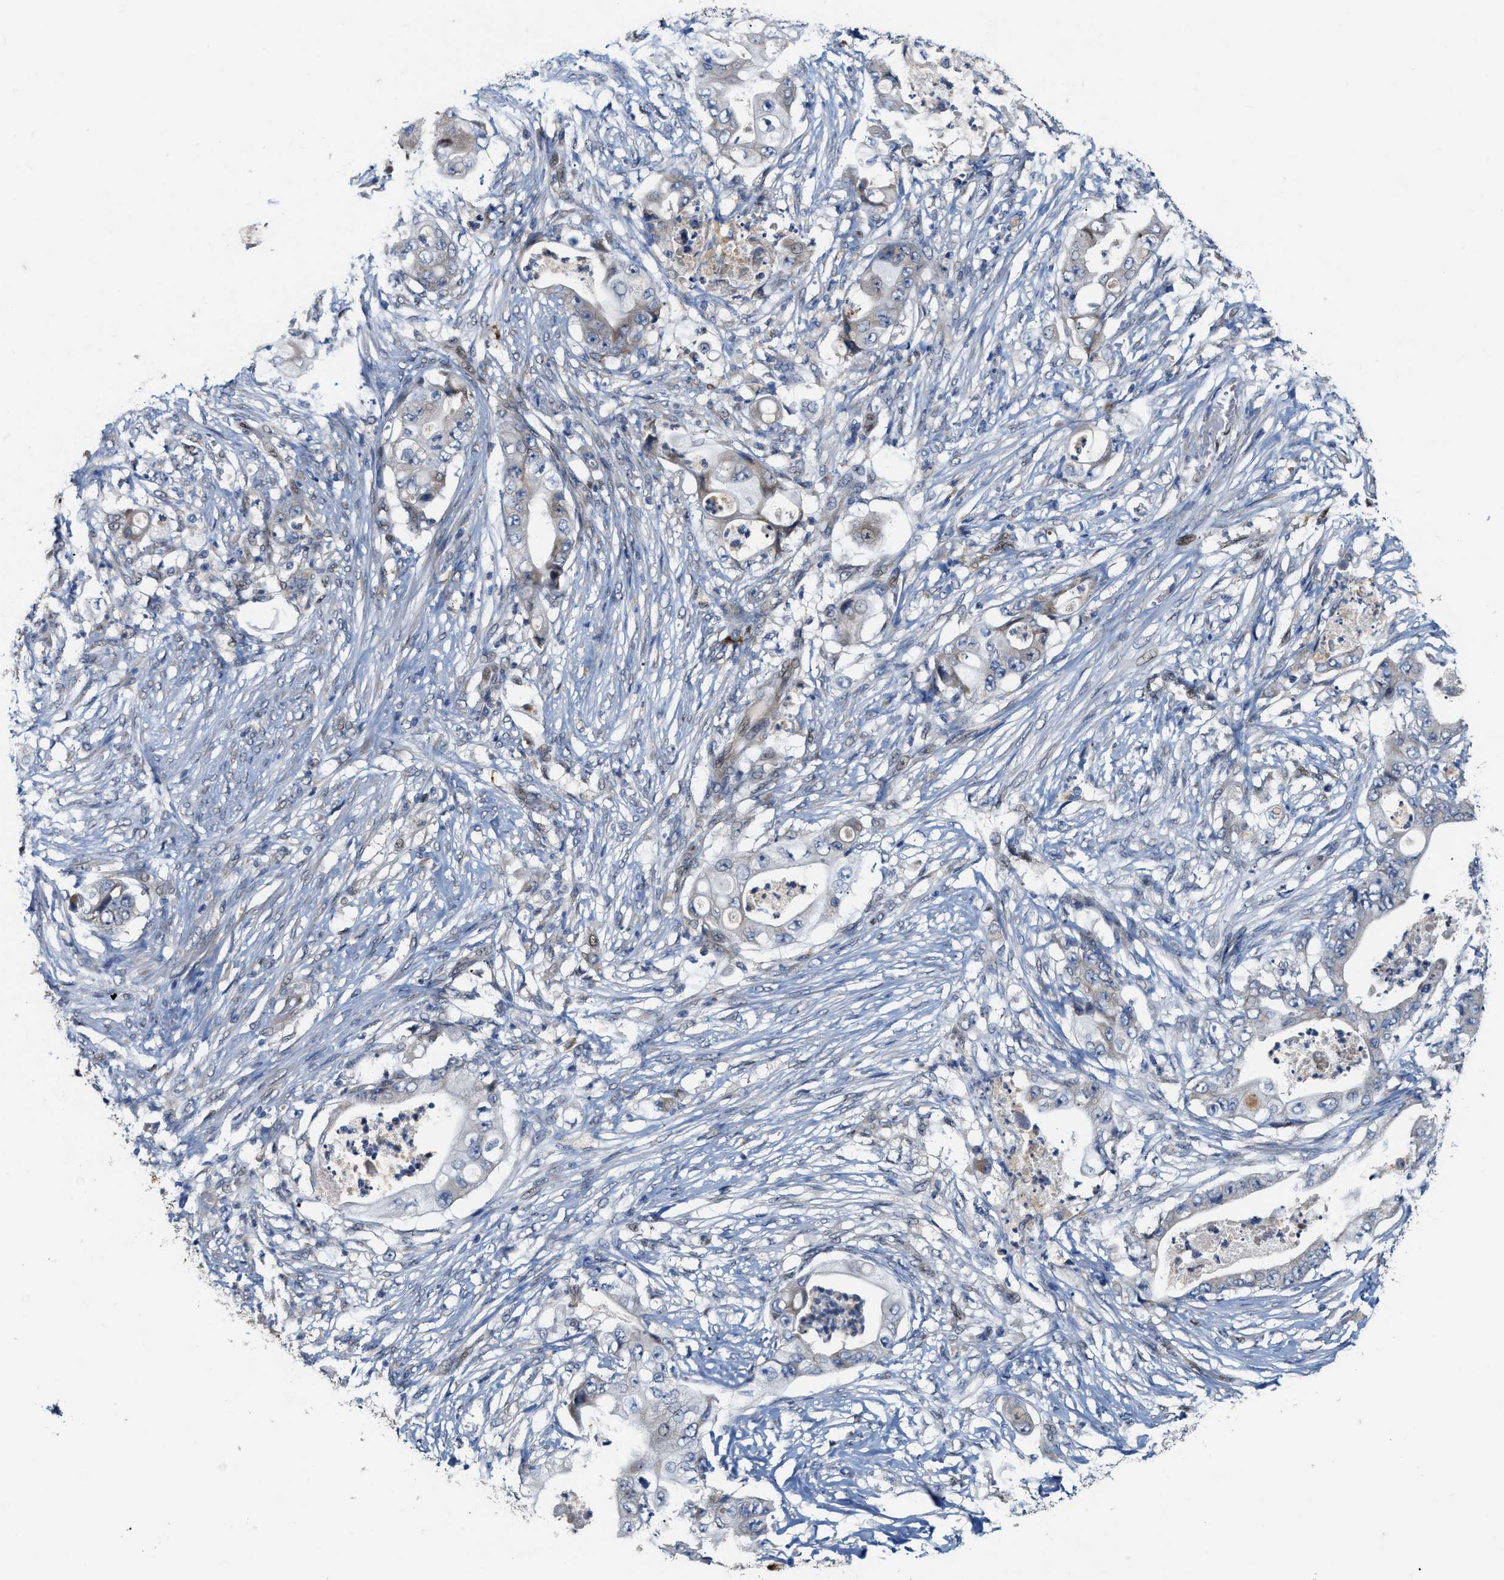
{"staining": {"intensity": "weak", "quantity": "<25%", "location": "cytoplasmic/membranous"}, "tissue": "stomach cancer", "cell_type": "Tumor cells", "image_type": "cancer", "snomed": [{"axis": "morphology", "description": "Adenocarcinoma, NOS"}, {"axis": "topography", "description": "Stomach"}], "caption": "Immunohistochemical staining of human adenocarcinoma (stomach) shows no significant expression in tumor cells.", "gene": "TCF4", "patient": {"sex": "female", "age": 73}}